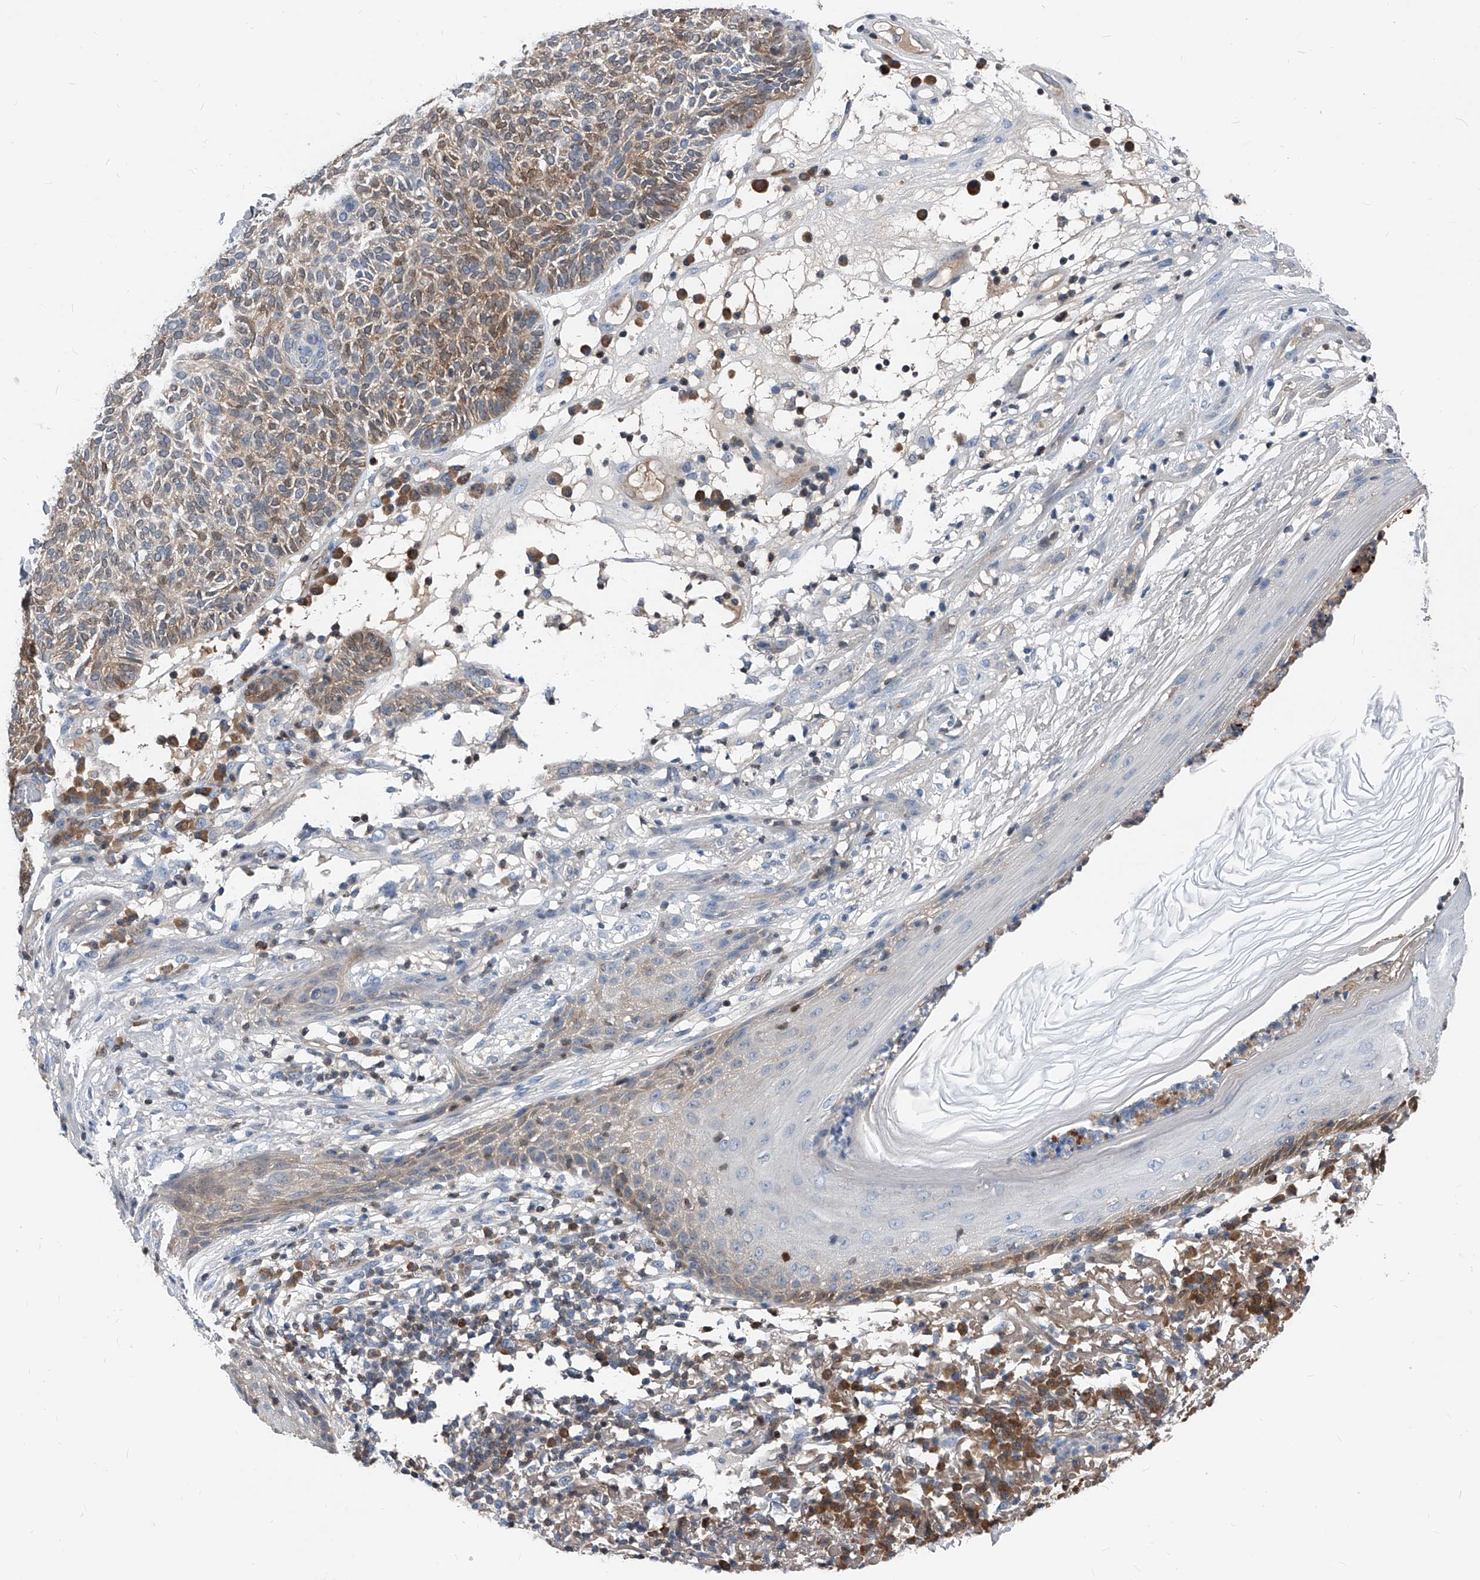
{"staining": {"intensity": "weak", "quantity": "25%-75%", "location": "cytoplasmic/membranous"}, "tissue": "skin cancer", "cell_type": "Tumor cells", "image_type": "cancer", "snomed": [{"axis": "morphology", "description": "Squamous cell carcinoma, NOS"}, {"axis": "topography", "description": "Skin"}], "caption": "Immunohistochemical staining of human skin cancer (squamous cell carcinoma) exhibits low levels of weak cytoplasmic/membranous expression in about 25%-75% of tumor cells.", "gene": "MAP2K6", "patient": {"sex": "female", "age": 90}}